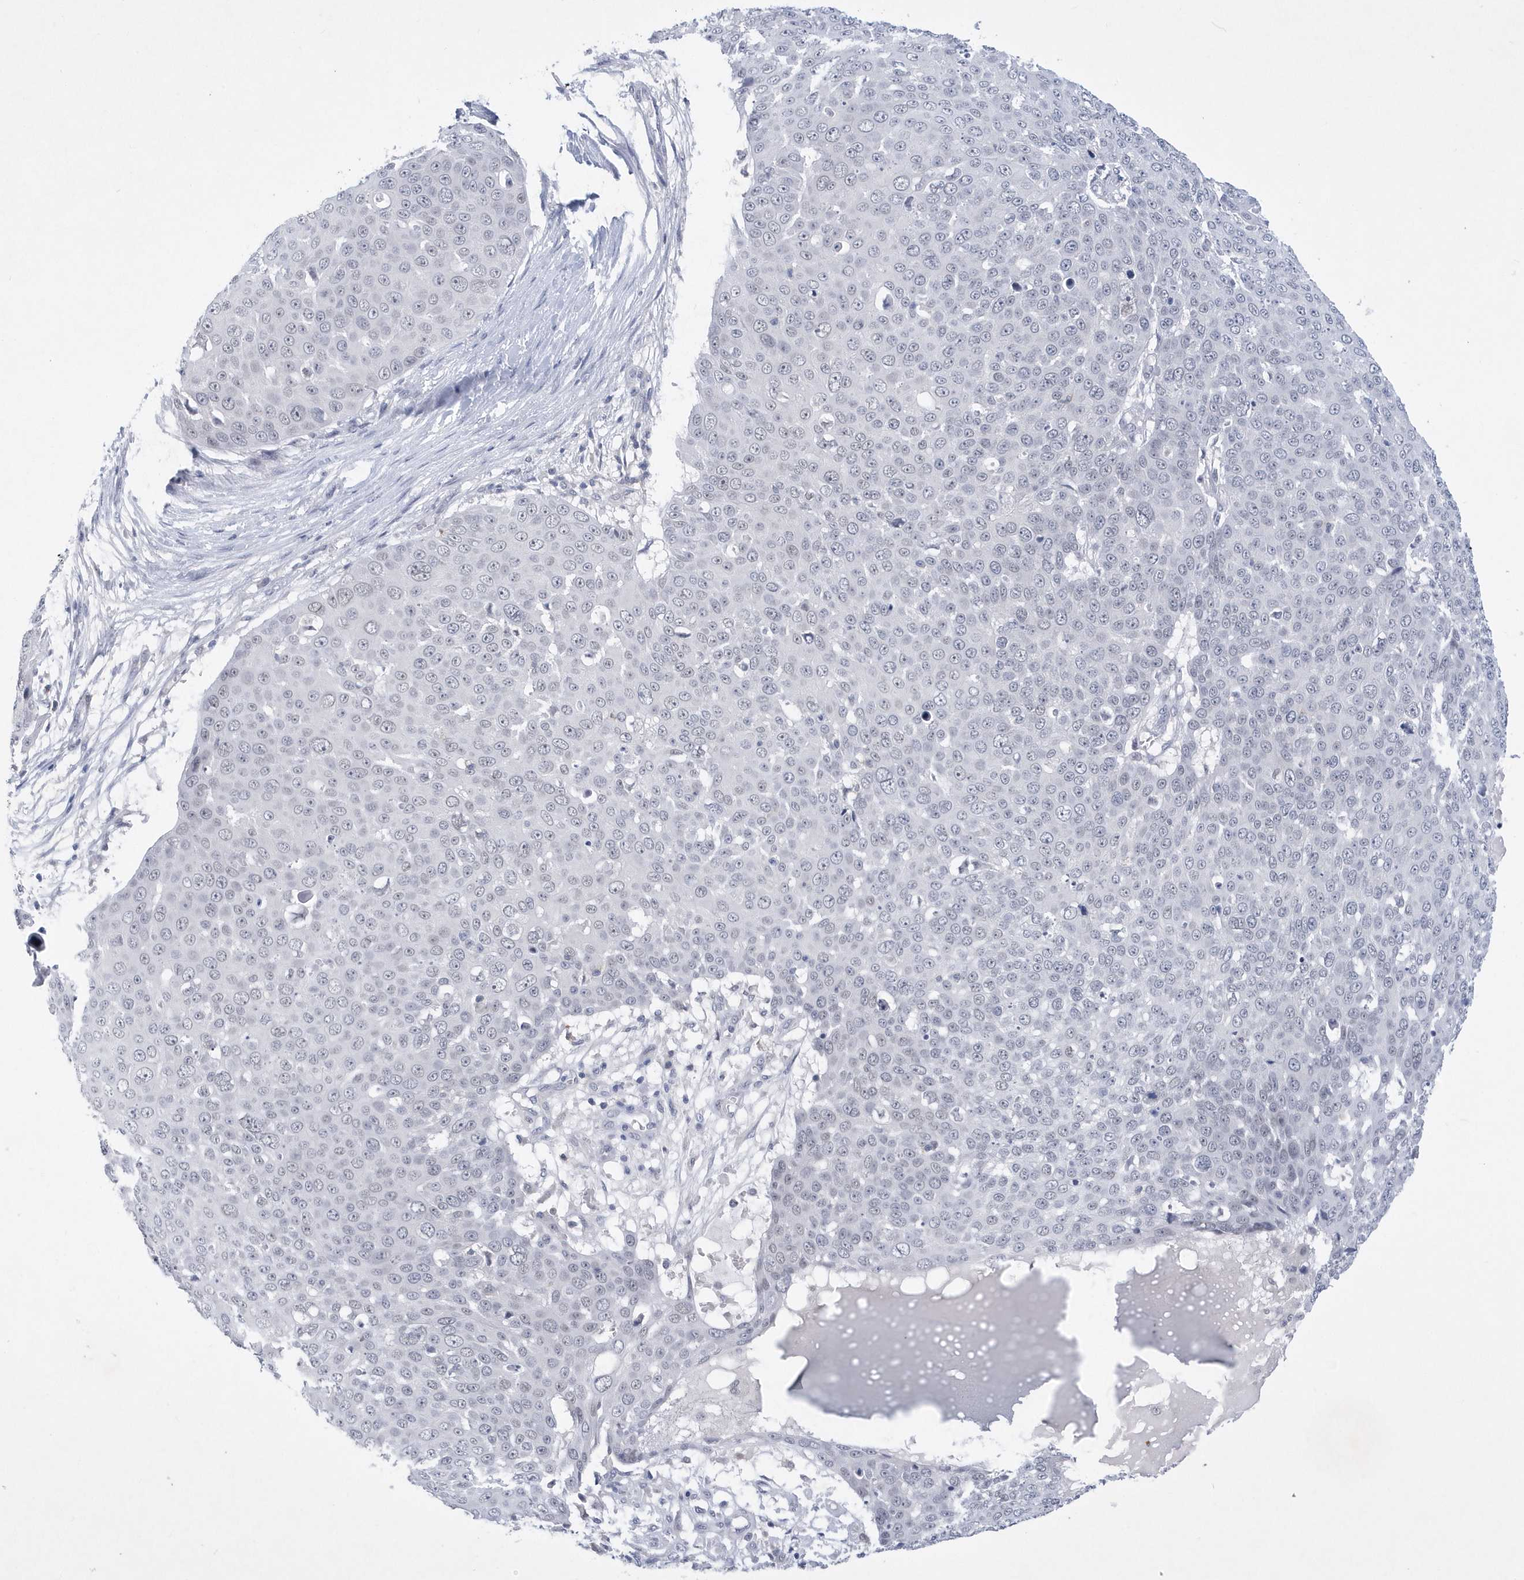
{"staining": {"intensity": "negative", "quantity": "none", "location": "none"}, "tissue": "skin cancer", "cell_type": "Tumor cells", "image_type": "cancer", "snomed": [{"axis": "morphology", "description": "Squamous cell carcinoma, NOS"}, {"axis": "topography", "description": "Skin"}], "caption": "Tumor cells are negative for brown protein staining in squamous cell carcinoma (skin).", "gene": "SRGAP3", "patient": {"sex": "male", "age": 71}}